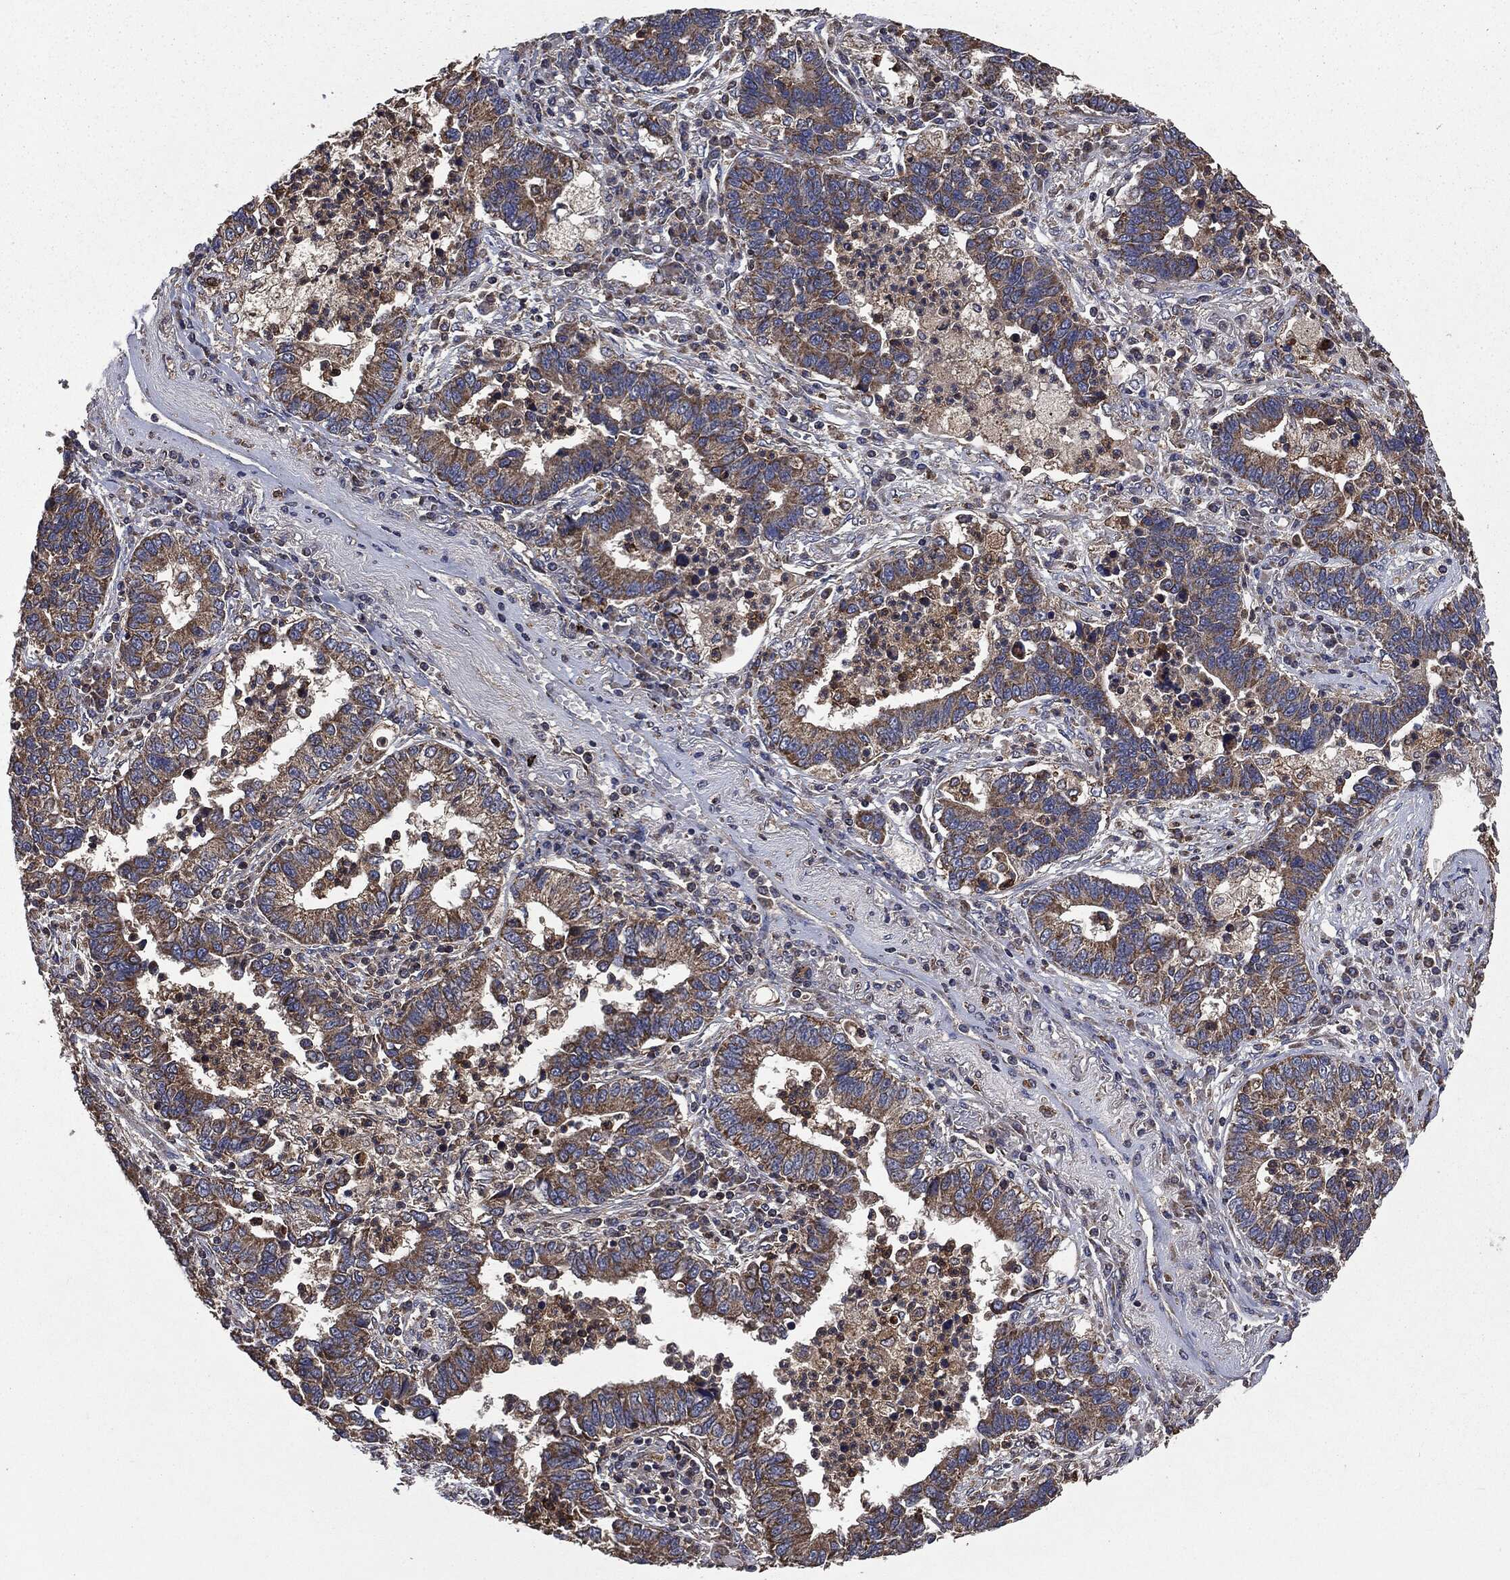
{"staining": {"intensity": "moderate", "quantity": ">75%", "location": "cytoplasmic/membranous"}, "tissue": "lung cancer", "cell_type": "Tumor cells", "image_type": "cancer", "snomed": [{"axis": "morphology", "description": "Adenocarcinoma, NOS"}, {"axis": "topography", "description": "Lung"}], "caption": "A brown stain shows moderate cytoplasmic/membranous positivity of a protein in adenocarcinoma (lung) tumor cells.", "gene": "MAPK6", "patient": {"sex": "female", "age": 57}}